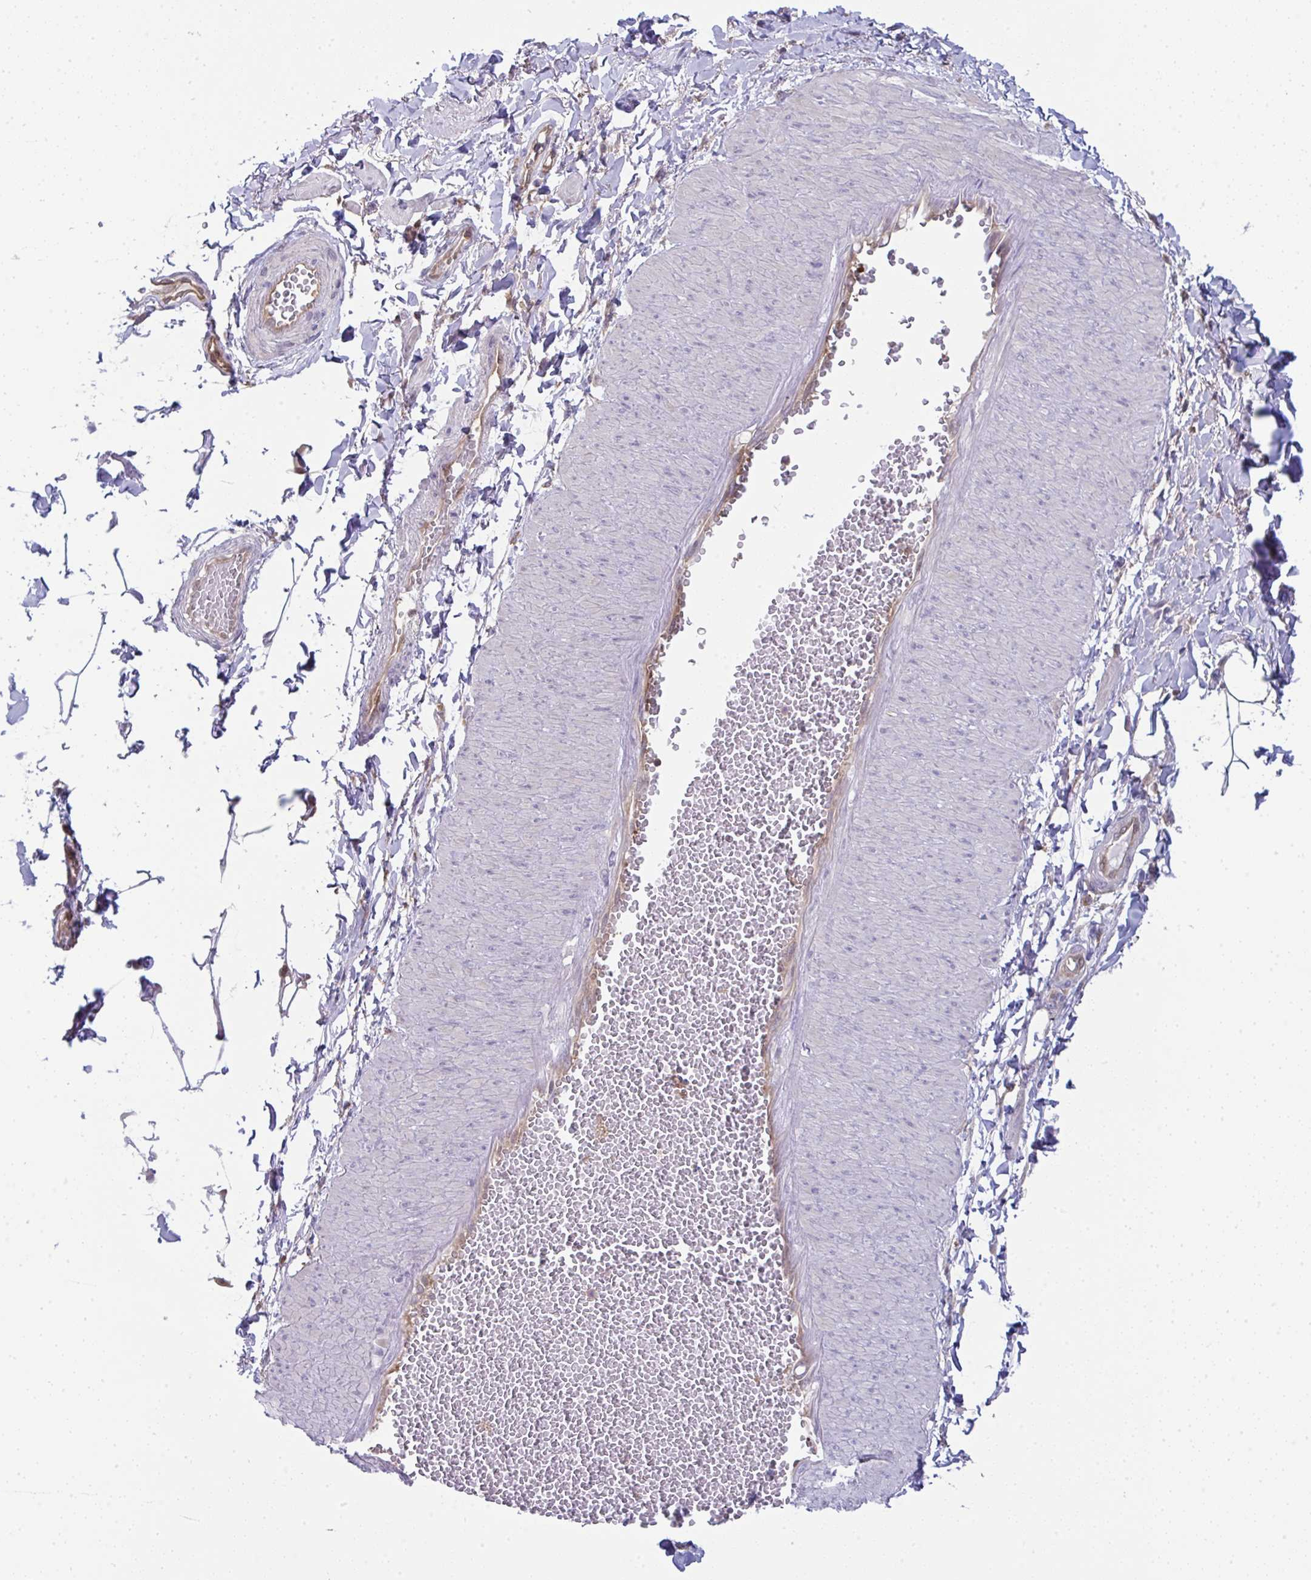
{"staining": {"intensity": "negative", "quantity": "none", "location": "none"}, "tissue": "adipose tissue", "cell_type": "Adipocytes", "image_type": "normal", "snomed": [{"axis": "morphology", "description": "Normal tissue, NOS"}, {"axis": "topography", "description": "Epididymis"}, {"axis": "topography", "description": "Peripheral nerve tissue"}], "caption": "High power microscopy image of an IHC histopathology image of normal adipose tissue, revealing no significant expression in adipocytes. (Brightfield microscopy of DAB immunohistochemistry at high magnification).", "gene": "ALDH16A1", "patient": {"sex": "male", "age": 32}}